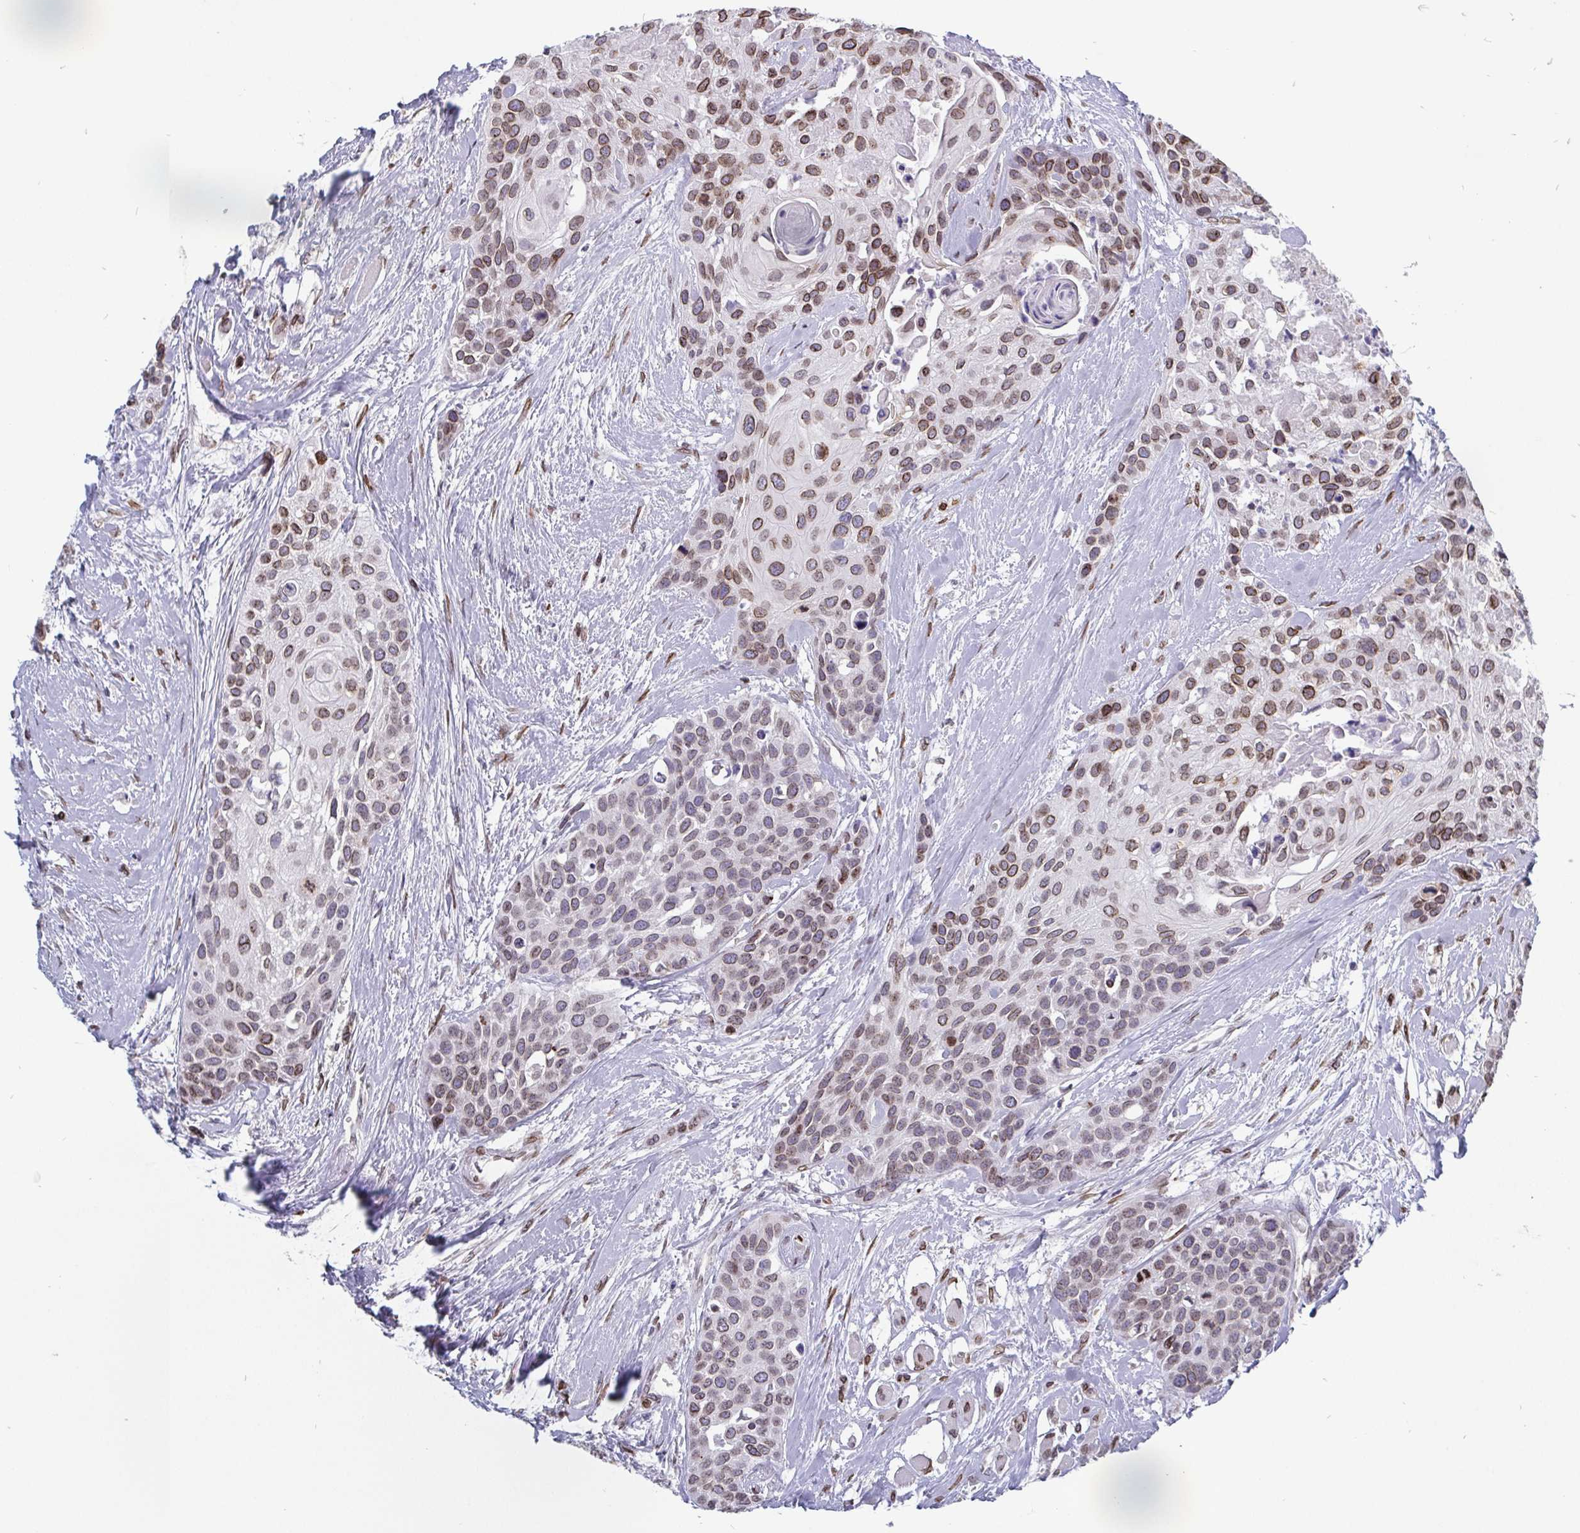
{"staining": {"intensity": "moderate", "quantity": "<25%", "location": "cytoplasmic/membranous,nuclear"}, "tissue": "head and neck cancer", "cell_type": "Tumor cells", "image_type": "cancer", "snomed": [{"axis": "morphology", "description": "Squamous cell carcinoma, NOS"}, {"axis": "topography", "description": "Head-Neck"}], "caption": "IHC histopathology image of human head and neck cancer (squamous cell carcinoma) stained for a protein (brown), which demonstrates low levels of moderate cytoplasmic/membranous and nuclear expression in about <25% of tumor cells.", "gene": "EMD", "patient": {"sex": "female", "age": 50}}